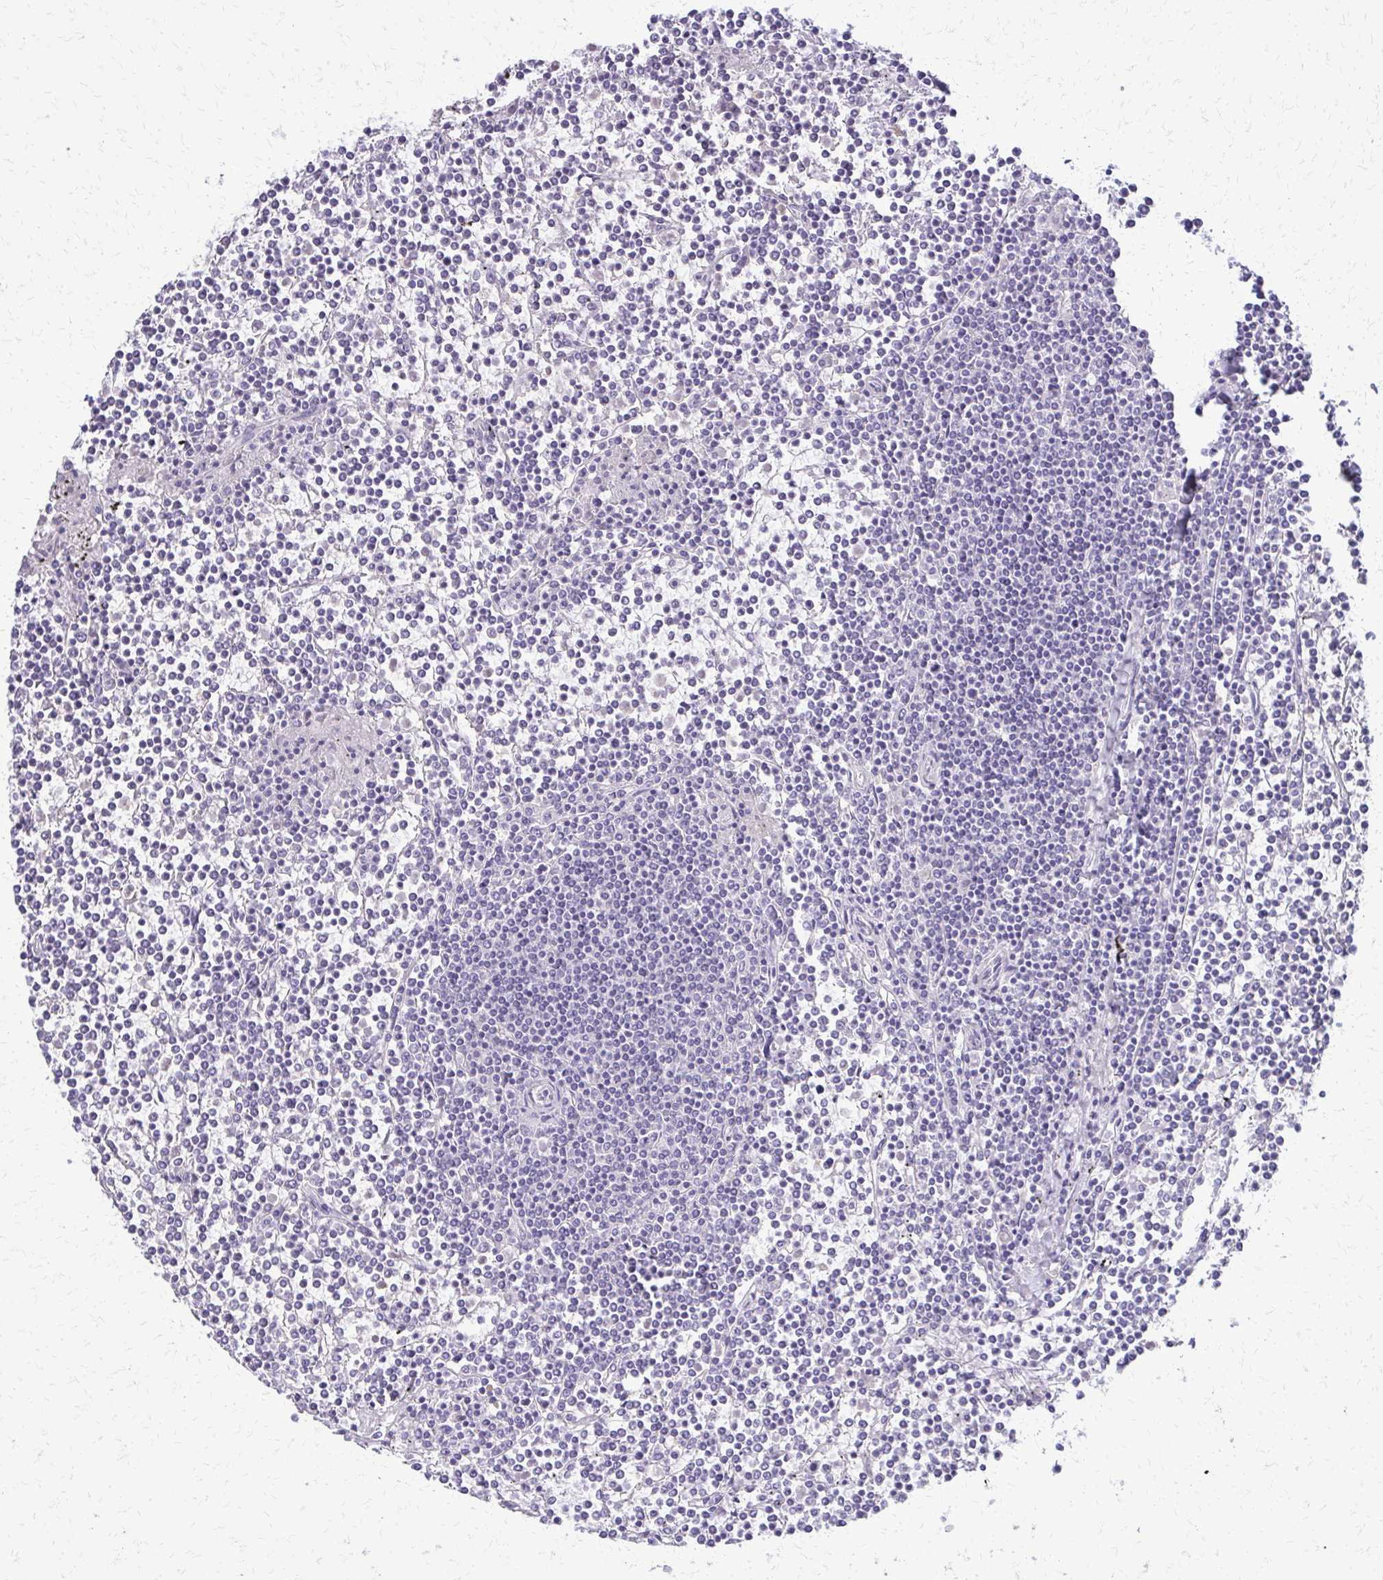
{"staining": {"intensity": "negative", "quantity": "none", "location": "none"}, "tissue": "lymphoma", "cell_type": "Tumor cells", "image_type": "cancer", "snomed": [{"axis": "morphology", "description": "Malignant lymphoma, non-Hodgkin's type, Low grade"}, {"axis": "topography", "description": "Spleen"}], "caption": "This is an immunohistochemistry (IHC) micrograph of malignant lymphoma, non-Hodgkin's type (low-grade). There is no positivity in tumor cells.", "gene": "FAM162B", "patient": {"sex": "female", "age": 19}}